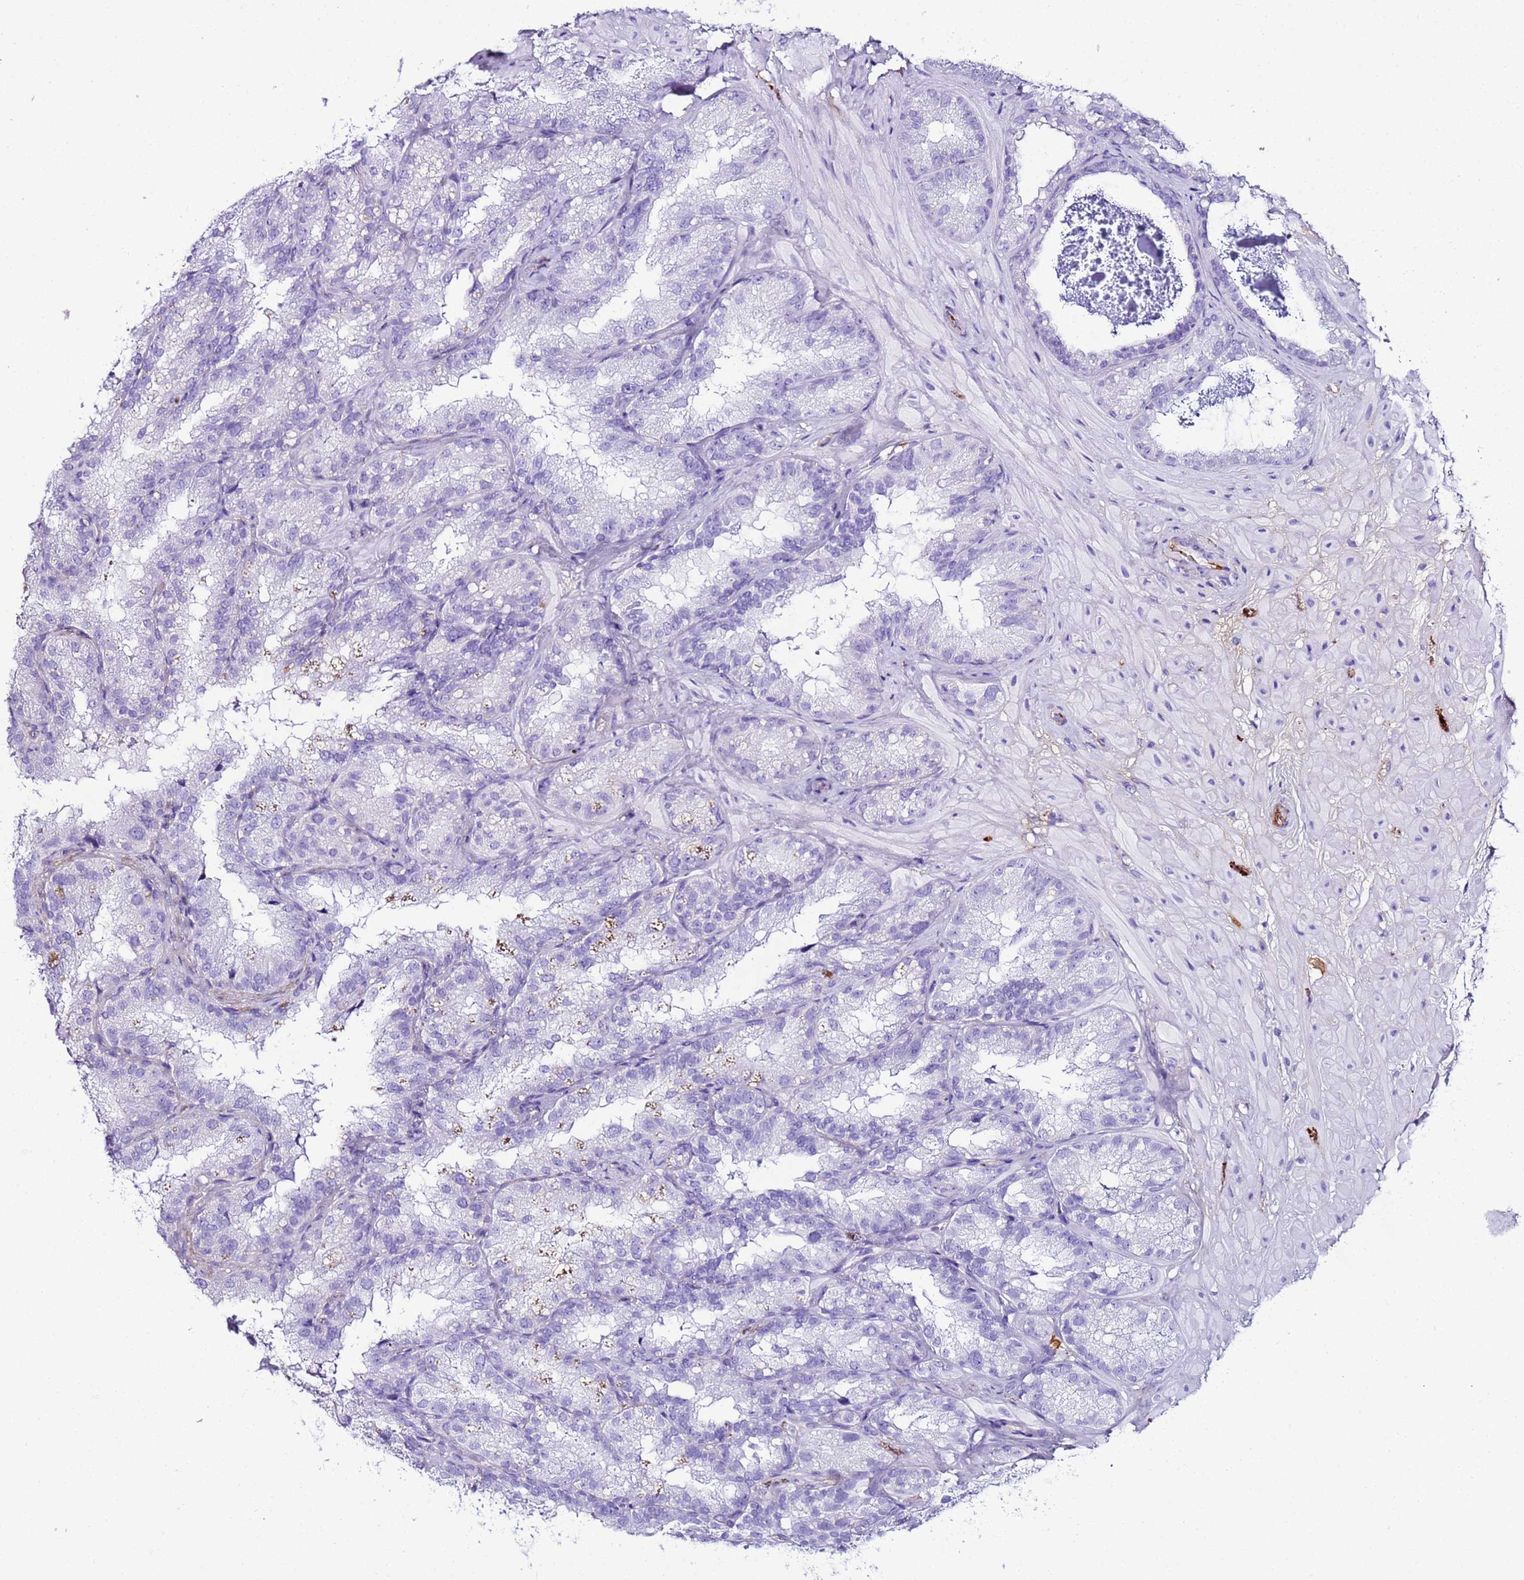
{"staining": {"intensity": "negative", "quantity": "none", "location": "none"}, "tissue": "seminal vesicle", "cell_type": "Glandular cells", "image_type": "normal", "snomed": [{"axis": "morphology", "description": "Normal tissue, NOS"}, {"axis": "topography", "description": "Seminal veicle"}], "caption": "High magnification brightfield microscopy of unremarkable seminal vesicle stained with DAB (brown) and counterstained with hematoxylin (blue): glandular cells show no significant expression. (DAB (3,3'-diaminobenzidine) IHC, high magnification).", "gene": "CFHR1", "patient": {"sex": "male", "age": 58}}